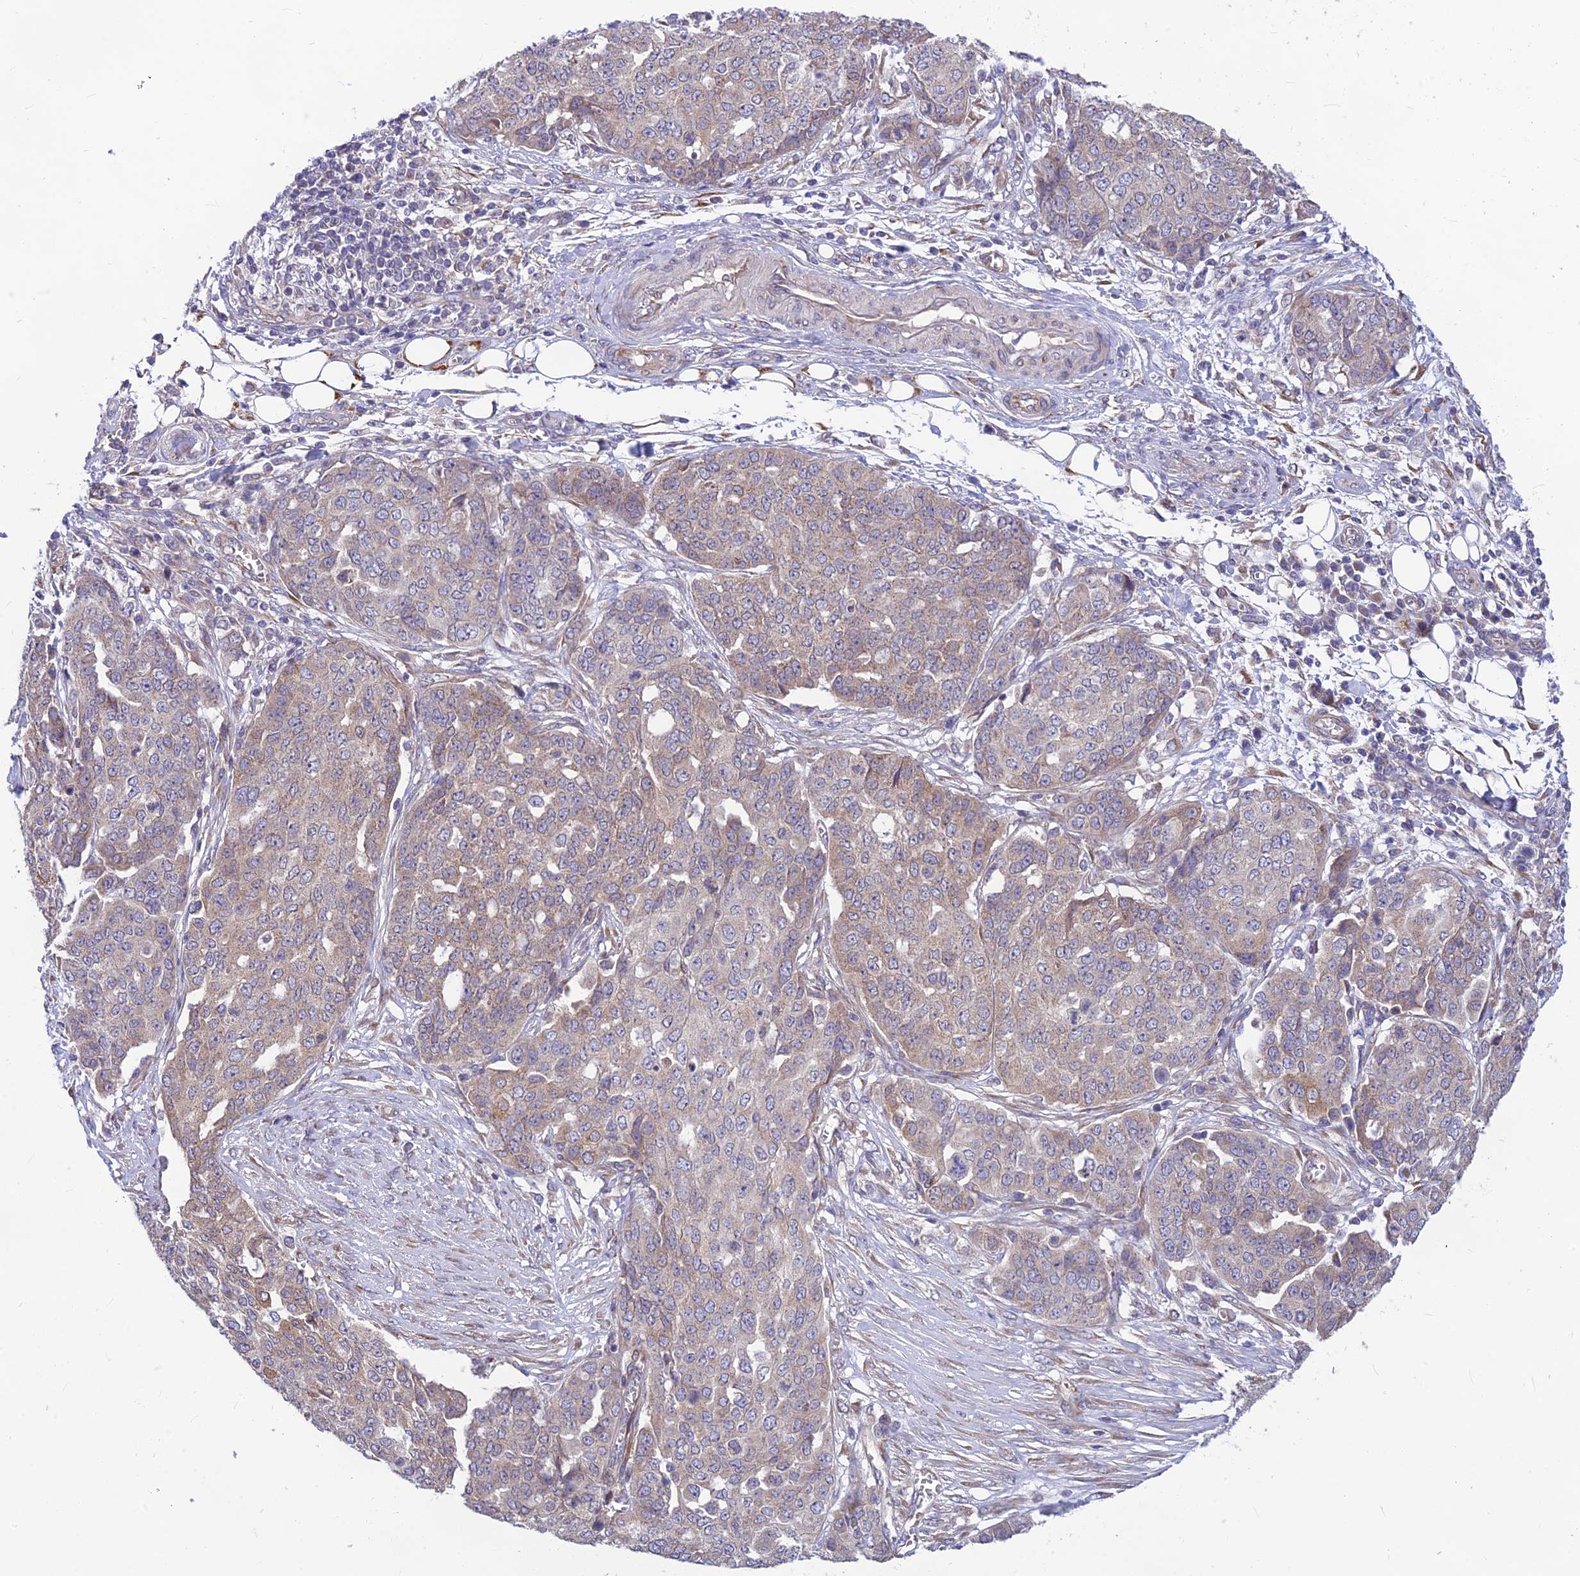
{"staining": {"intensity": "weak", "quantity": "<25%", "location": "cytoplasmic/membranous"}, "tissue": "ovarian cancer", "cell_type": "Tumor cells", "image_type": "cancer", "snomed": [{"axis": "morphology", "description": "Cystadenocarcinoma, serous, NOS"}, {"axis": "topography", "description": "Soft tissue"}, {"axis": "topography", "description": "Ovary"}], "caption": "Ovarian serous cystadenocarcinoma was stained to show a protein in brown. There is no significant staining in tumor cells.", "gene": "PTCD2", "patient": {"sex": "female", "age": 57}}